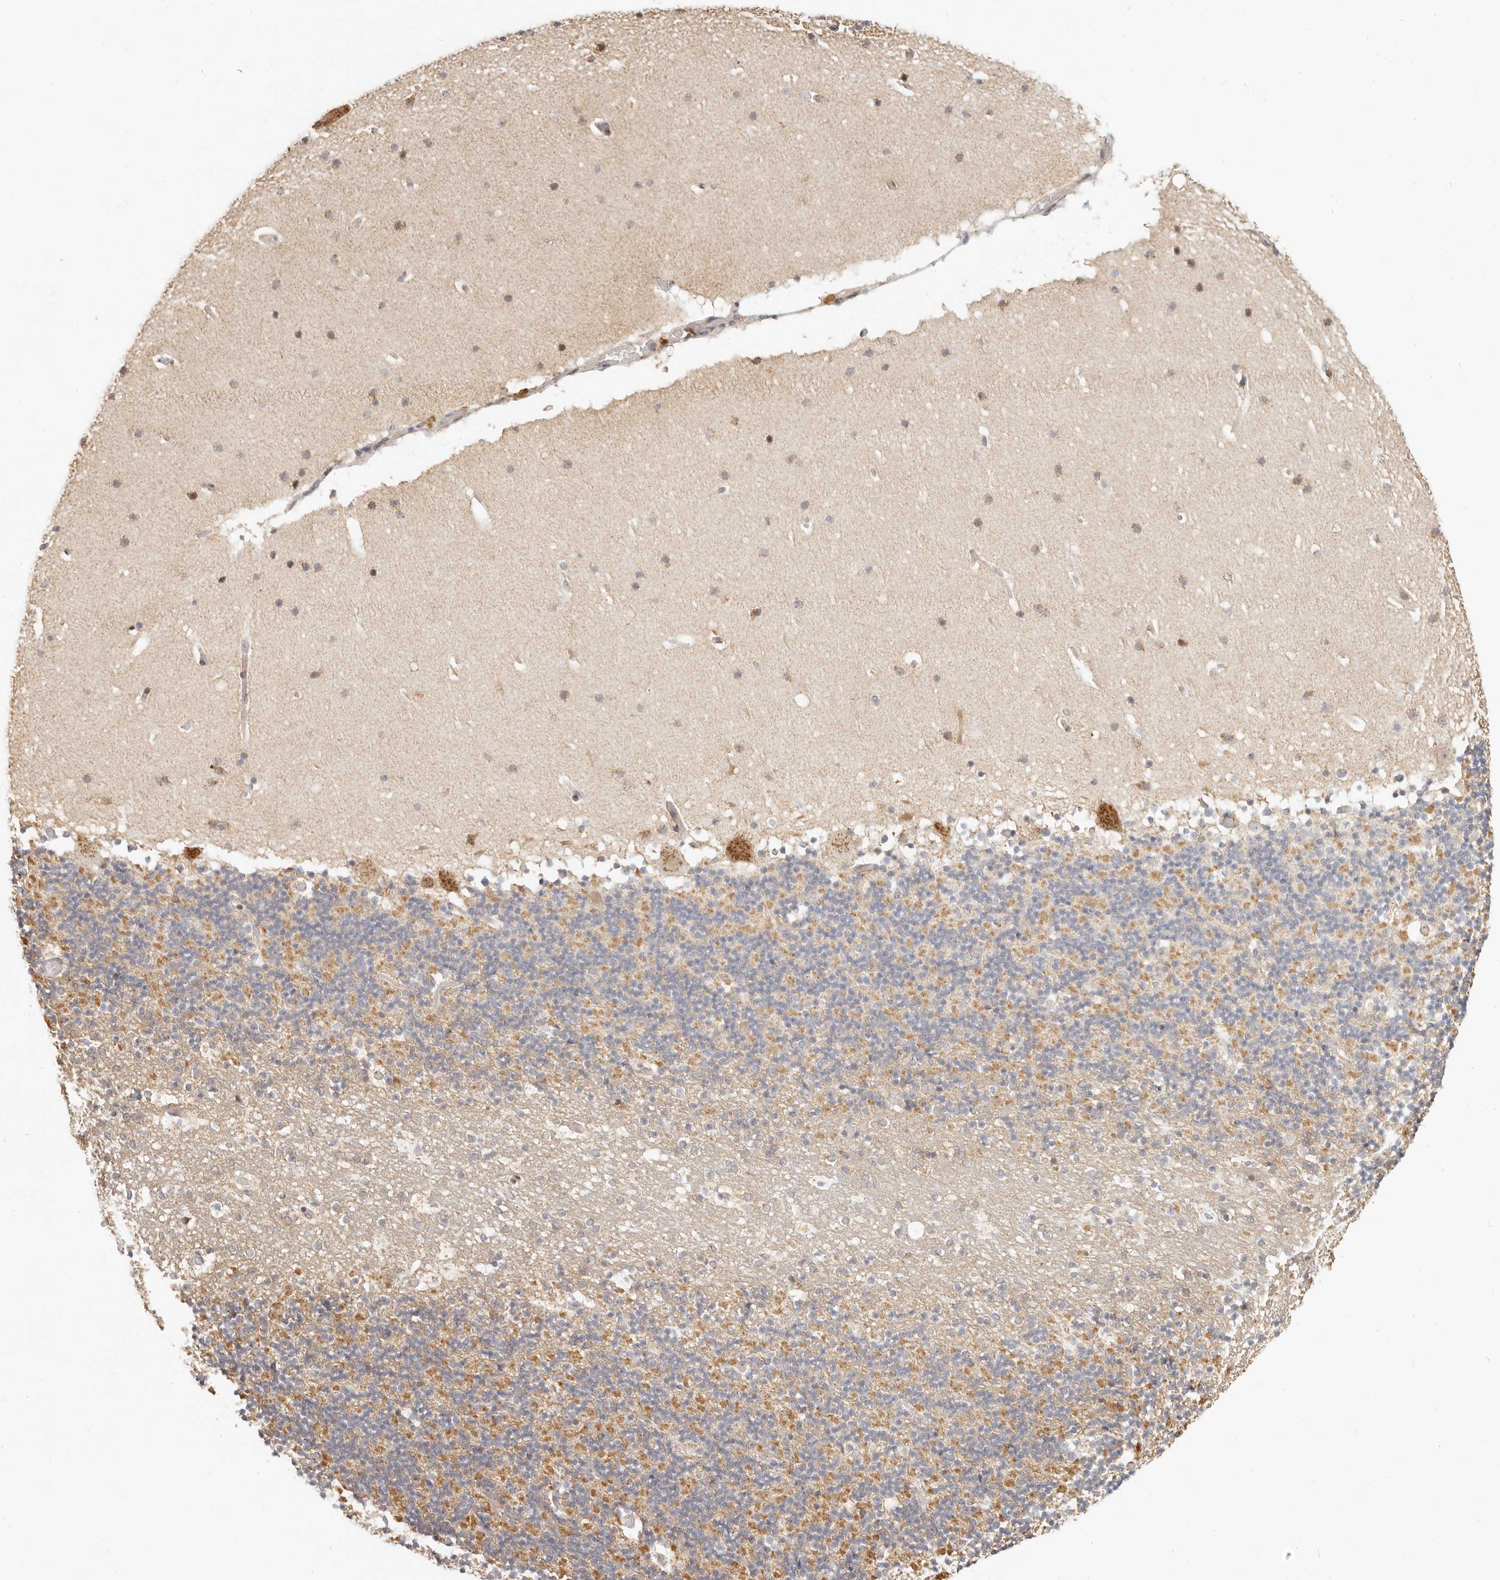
{"staining": {"intensity": "moderate", "quantity": "25%-75%", "location": "cytoplasmic/membranous"}, "tissue": "cerebellum", "cell_type": "Cells in granular layer", "image_type": "normal", "snomed": [{"axis": "morphology", "description": "Normal tissue, NOS"}, {"axis": "topography", "description": "Cerebellum"}], "caption": "Immunohistochemistry of normal cerebellum demonstrates medium levels of moderate cytoplasmic/membranous staining in about 25%-75% of cells in granular layer.", "gene": "FAM20B", "patient": {"sex": "male", "age": 57}}